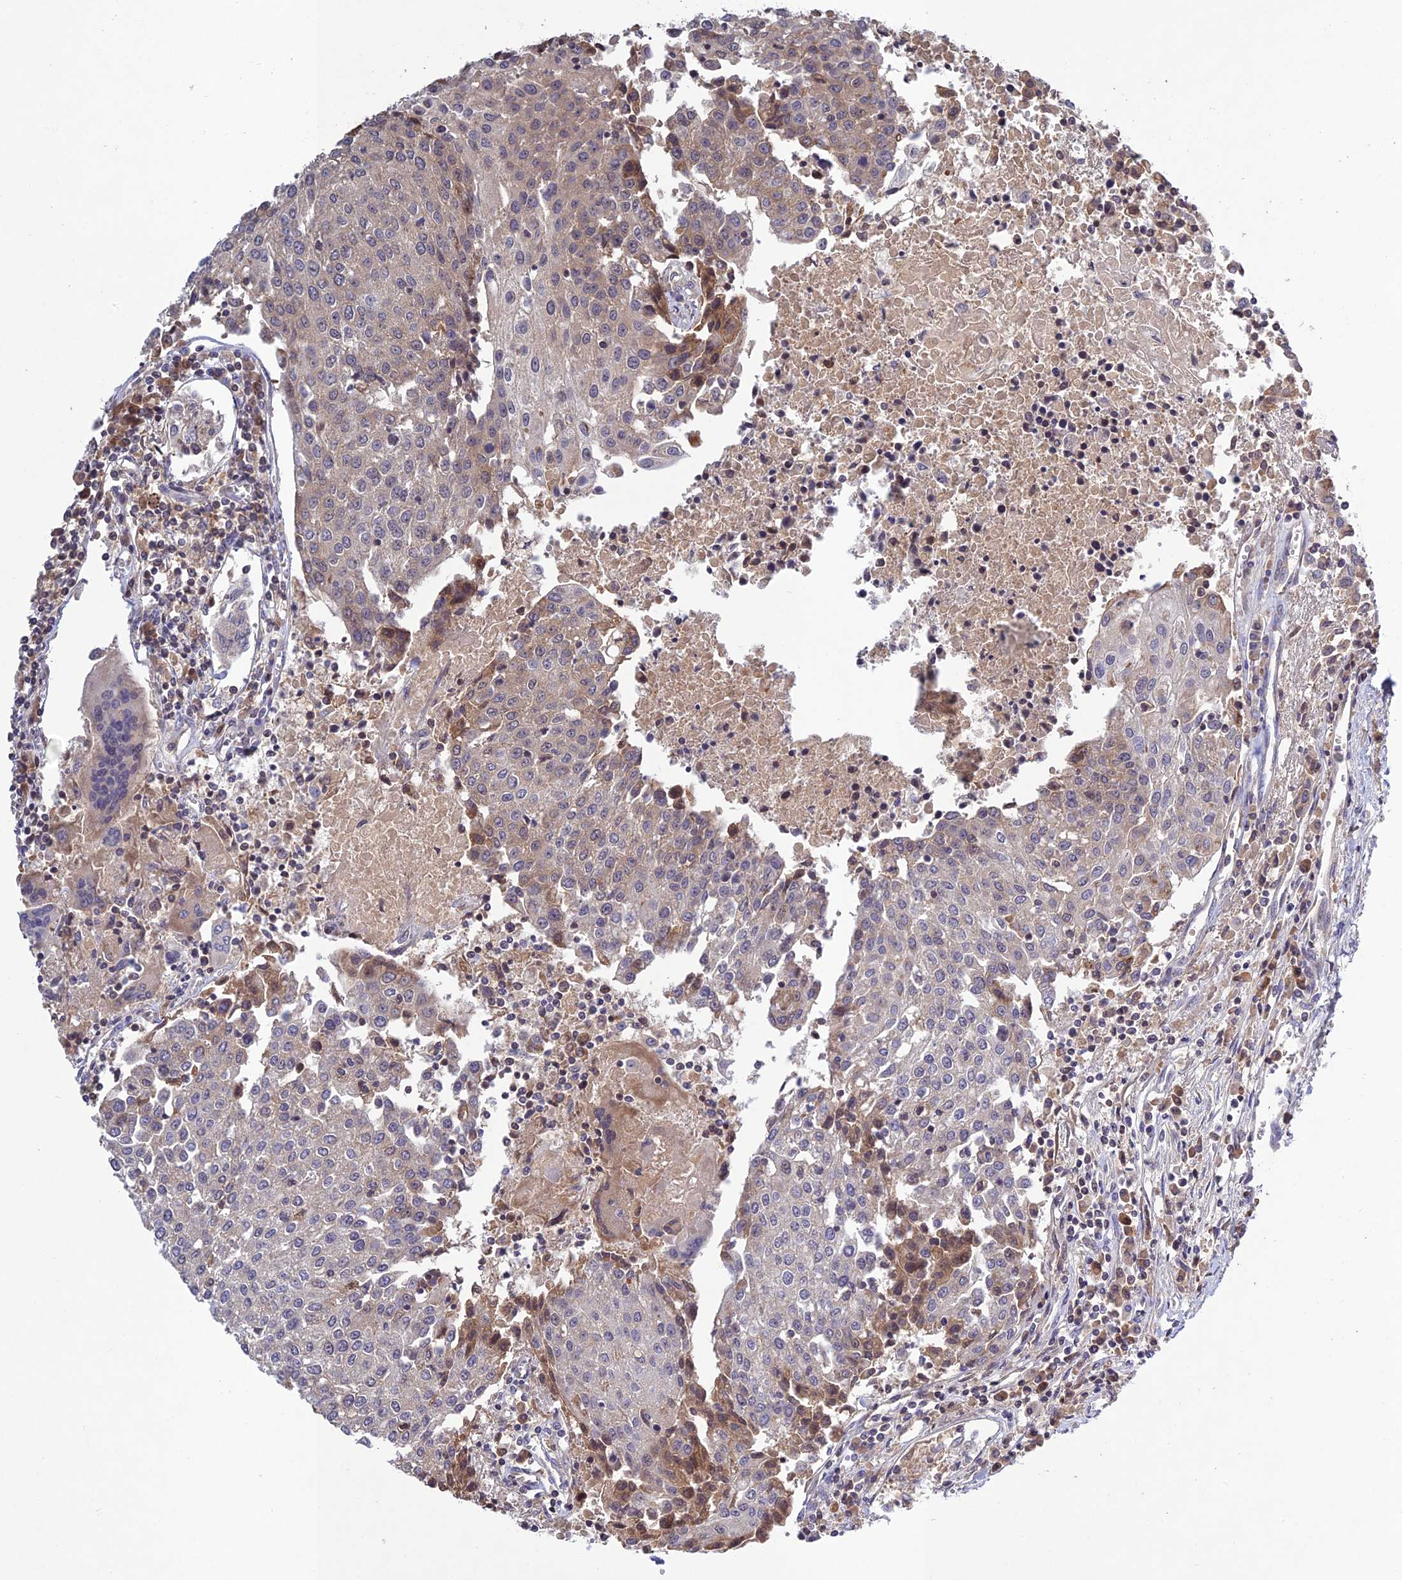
{"staining": {"intensity": "negative", "quantity": "none", "location": "none"}, "tissue": "urothelial cancer", "cell_type": "Tumor cells", "image_type": "cancer", "snomed": [{"axis": "morphology", "description": "Urothelial carcinoma, High grade"}, {"axis": "topography", "description": "Urinary bladder"}], "caption": "Urothelial cancer was stained to show a protein in brown. There is no significant positivity in tumor cells. Brightfield microscopy of immunohistochemistry stained with DAB (3,3'-diaminobenzidine) (brown) and hematoxylin (blue), captured at high magnification.", "gene": "CHST5", "patient": {"sex": "female", "age": 85}}